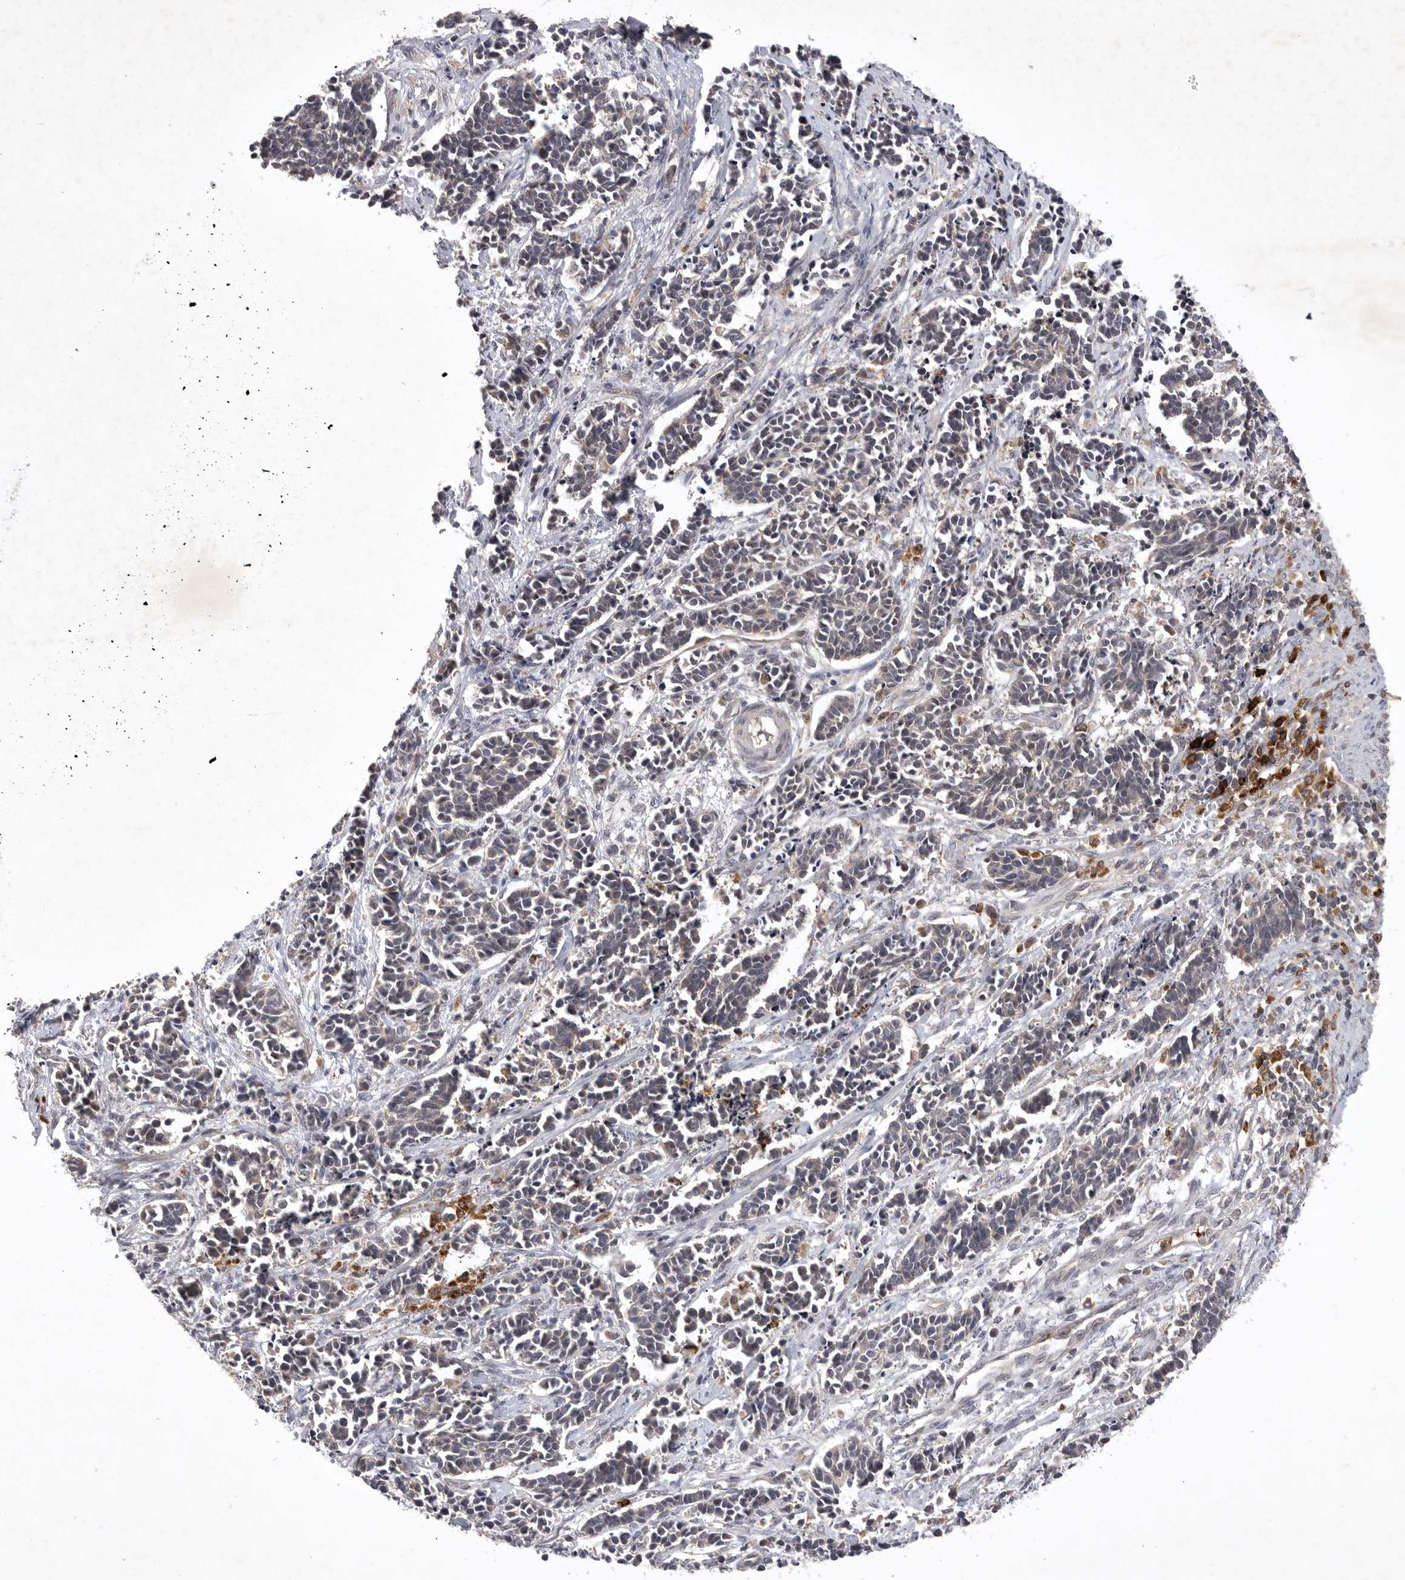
{"staining": {"intensity": "negative", "quantity": "none", "location": "none"}, "tissue": "cervical cancer", "cell_type": "Tumor cells", "image_type": "cancer", "snomed": [{"axis": "morphology", "description": "Normal tissue, NOS"}, {"axis": "morphology", "description": "Squamous cell carcinoma, NOS"}, {"axis": "topography", "description": "Cervix"}], "caption": "High magnification brightfield microscopy of cervical cancer (squamous cell carcinoma) stained with DAB (brown) and counterstained with hematoxylin (blue): tumor cells show no significant staining.", "gene": "UBE3D", "patient": {"sex": "female", "age": 35}}